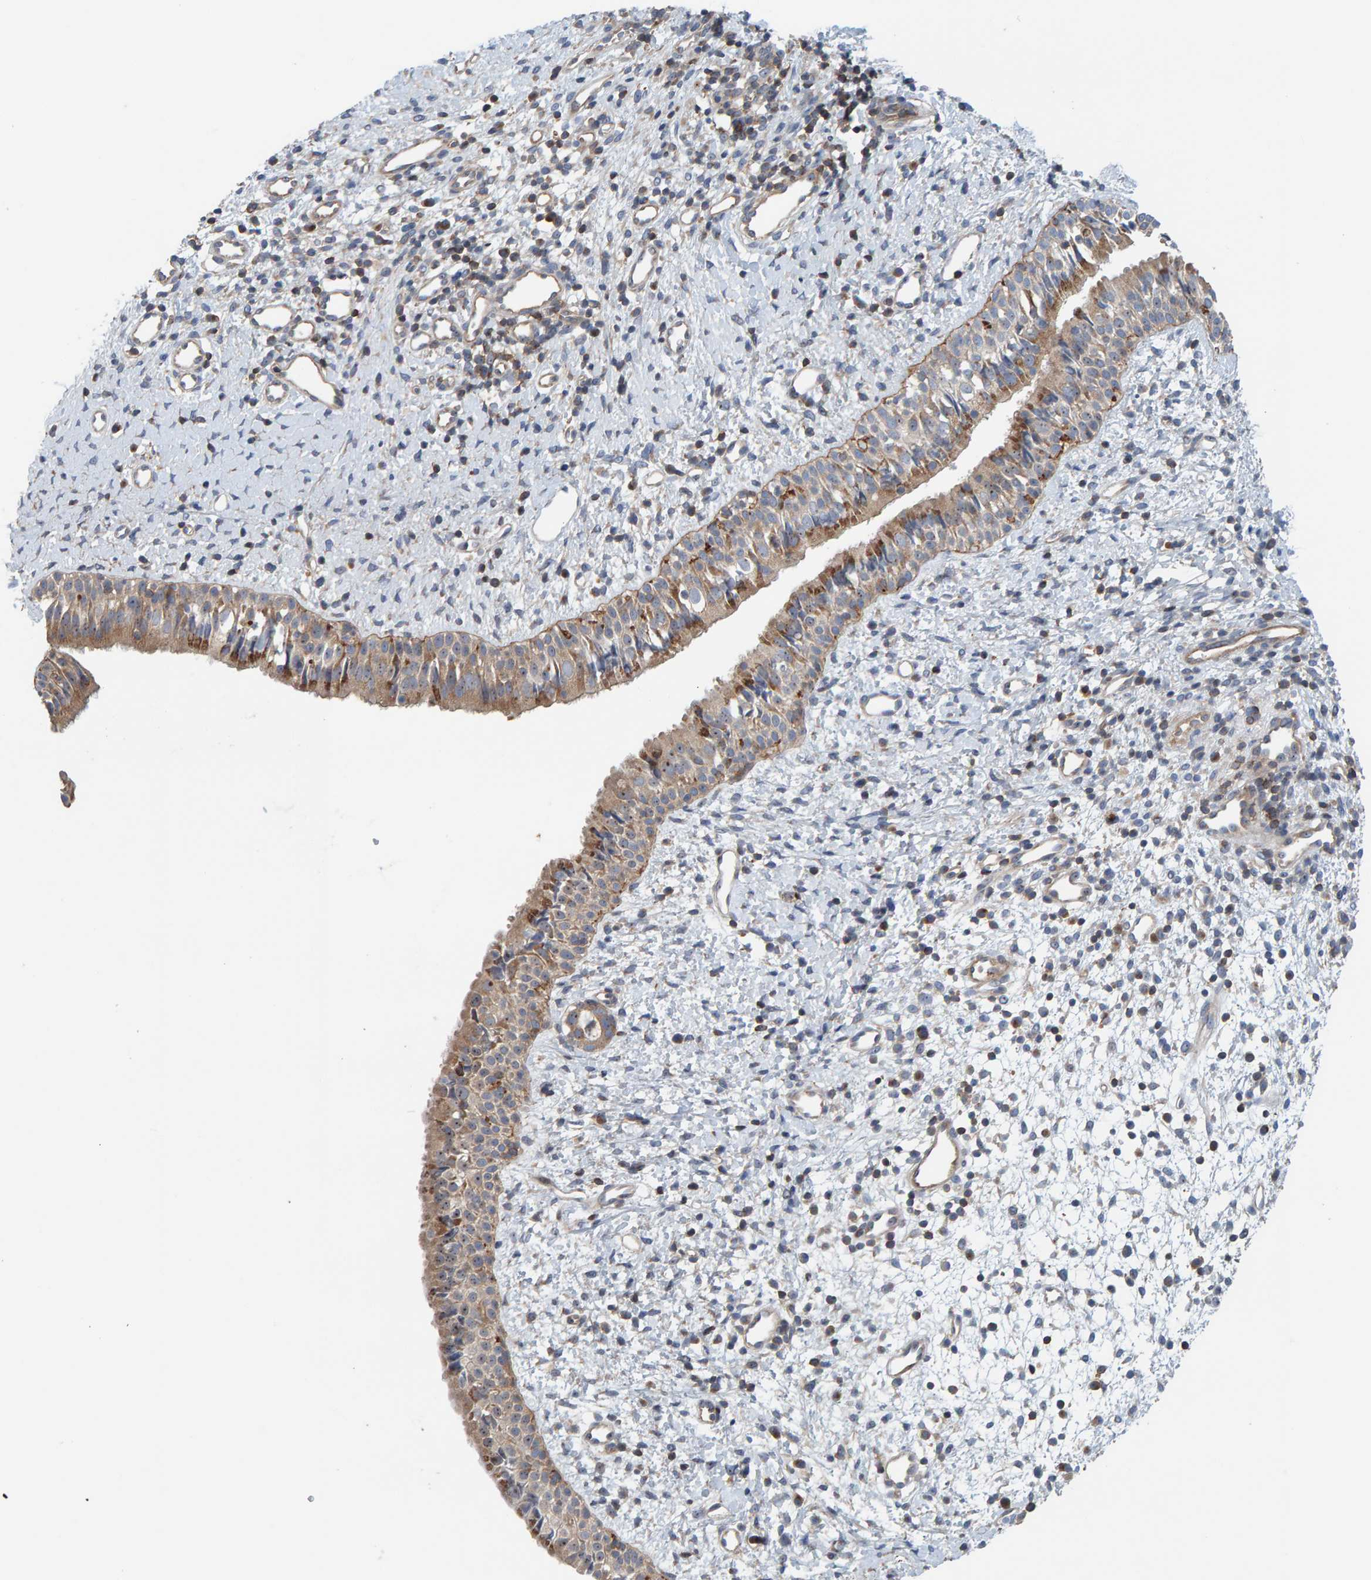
{"staining": {"intensity": "weak", "quantity": ">75%", "location": "cytoplasmic/membranous"}, "tissue": "nasopharynx", "cell_type": "Respiratory epithelial cells", "image_type": "normal", "snomed": [{"axis": "morphology", "description": "Normal tissue, NOS"}, {"axis": "topography", "description": "Nasopharynx"}], "caption": "Normal nasopharynx was stained to show a protein in brown. There is low levels of weak cytoplasmic/membranous positivity in about >75% of respiratory epithelial cells. Nuclei are stained in blue.", "gene": "CCM2", "patient": {"sex": "male", "age": 22}}